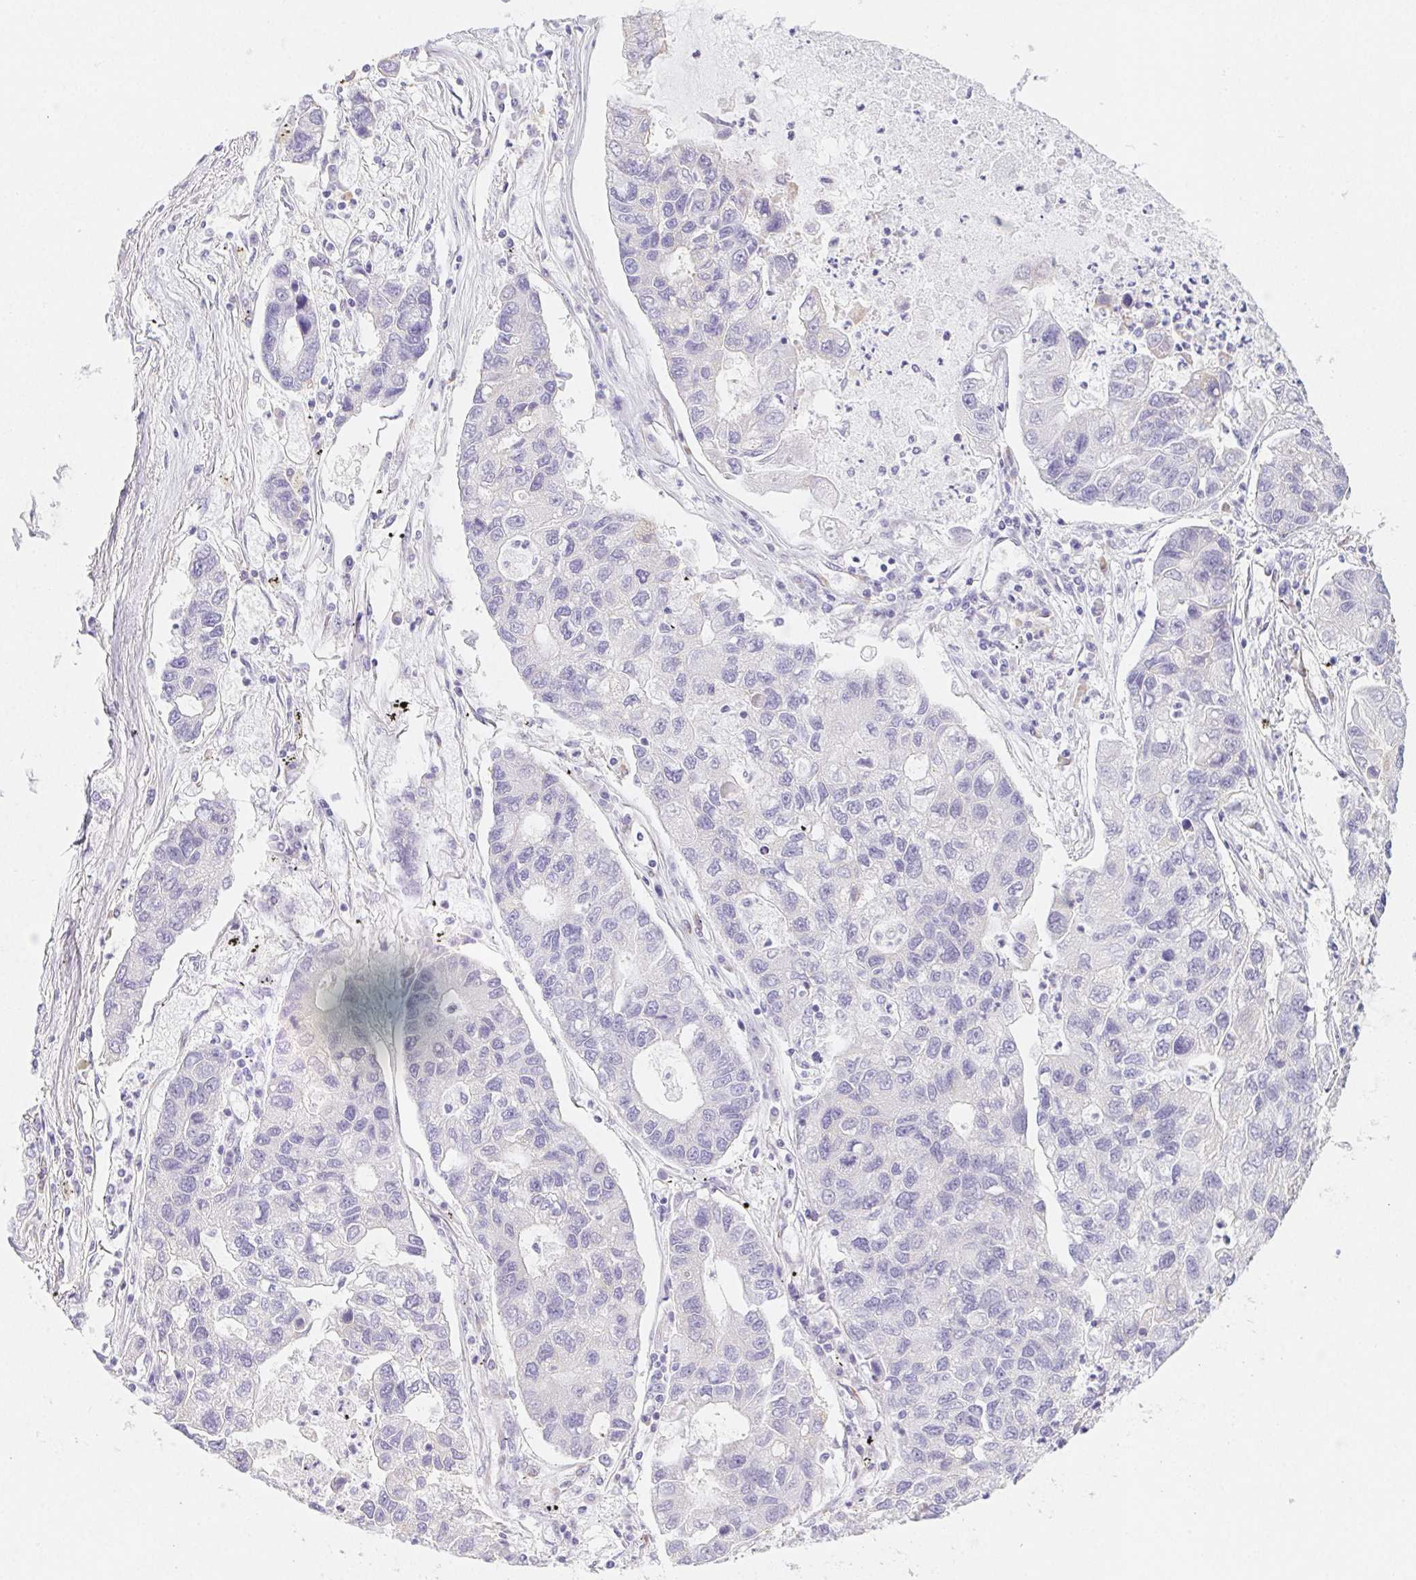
{"staining": {"intensity": "negative", "quantity": "none", "location": "none"}, "tissue": "lung cancer", "cell_type": "Tumor cells", "image_type": "cancer", "snomed": [{"axis": "morphology", "description": "Adenocarcinoma, NOS"}, {"axis": "topography", "description": "Bronchus"}, {"axis": "topography", "description": "Lung"}], "caption": "The immunohistochemistry (IHC) photomicrograph has no significant expression in tumor cells of adenocarcinoma (lung) tissue.", "gene": "HRC", "patient": {"sex": "female", "age": 51}}